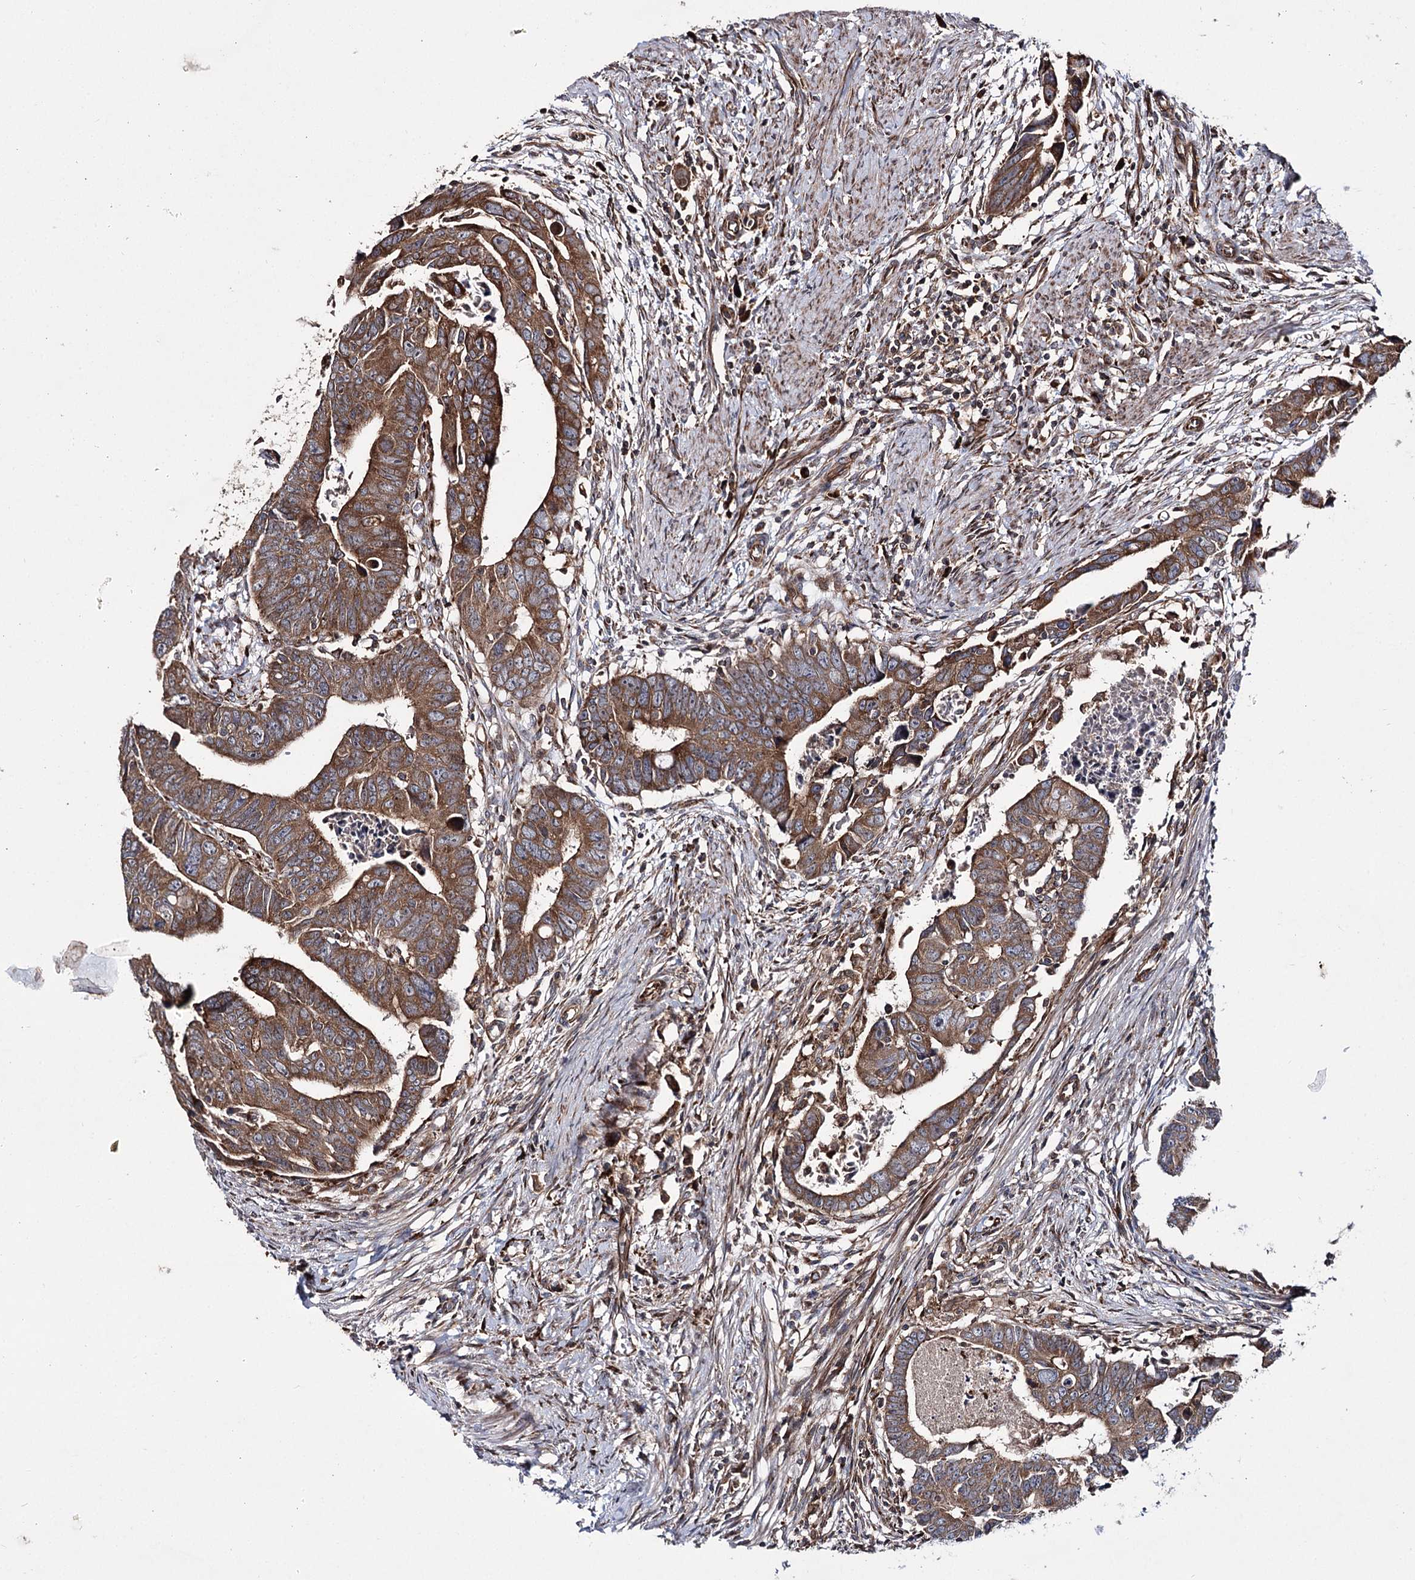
{"staining": {"intensity": "moderate", "quantity": ">75%", "location": "cytoplasmic/membranous"}, "tissue": "colorectal cancer", "cell_type": "Tumor cells", "image_type": "cancer", "snomed": [{"axis": "morphology", "description": "Adenocarcinoma, NOS"}, {"axis": "topography", "description": "Rectum"}], "caption": "Immunohistochemistry image of colorectal cancer (adenocarcinoma) stained for a protein (brown), which shows medium levels of moderate cytoplasmic/membranous positivity in approximately >75% of tumor cells.", "gene": "HECTD2", "patient": {"sex": "female", "age": 65}}